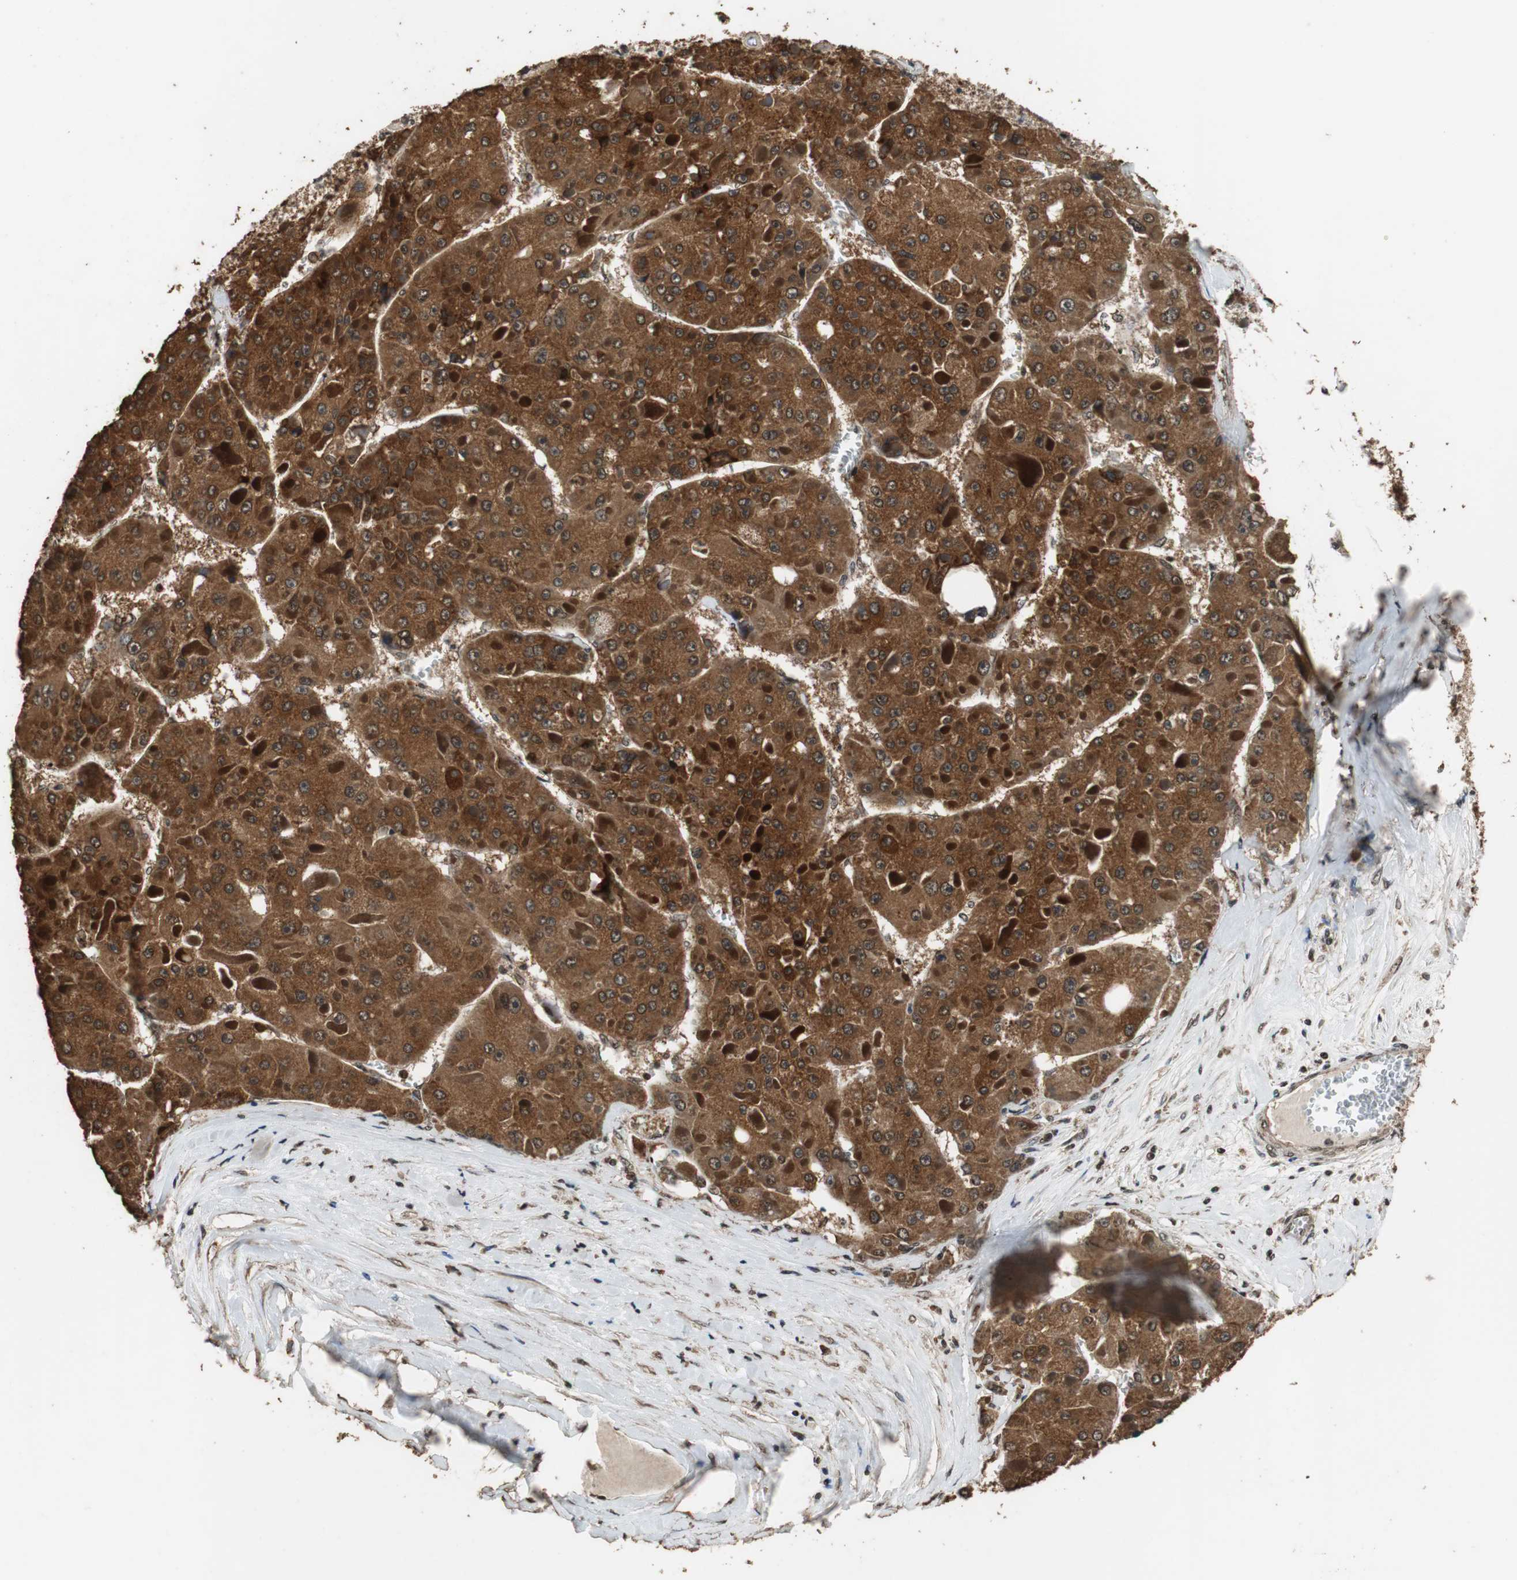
{"staining": {"intensity": "strong", "quantity": ">75%", "location": "cytoplasmic/membranous"}, "tissue": "liver cancer", "cell_type": "Tumor cells", "image_type": "cancer", "snomed": [{"axis": "morphology", "description": "Carcinoma, Hepatocellular, NOS"}, {"axis": "topography", "description": "Liver"}], "caption": "Immunohistochemical staining of human liver hepatocellular carcinoma reveals strong cytoplasmic/membranous protein staining in approximately >75% of tumor cells.", "gene": "ZNF18", "patient": {"sex": "female", "age": 73}}